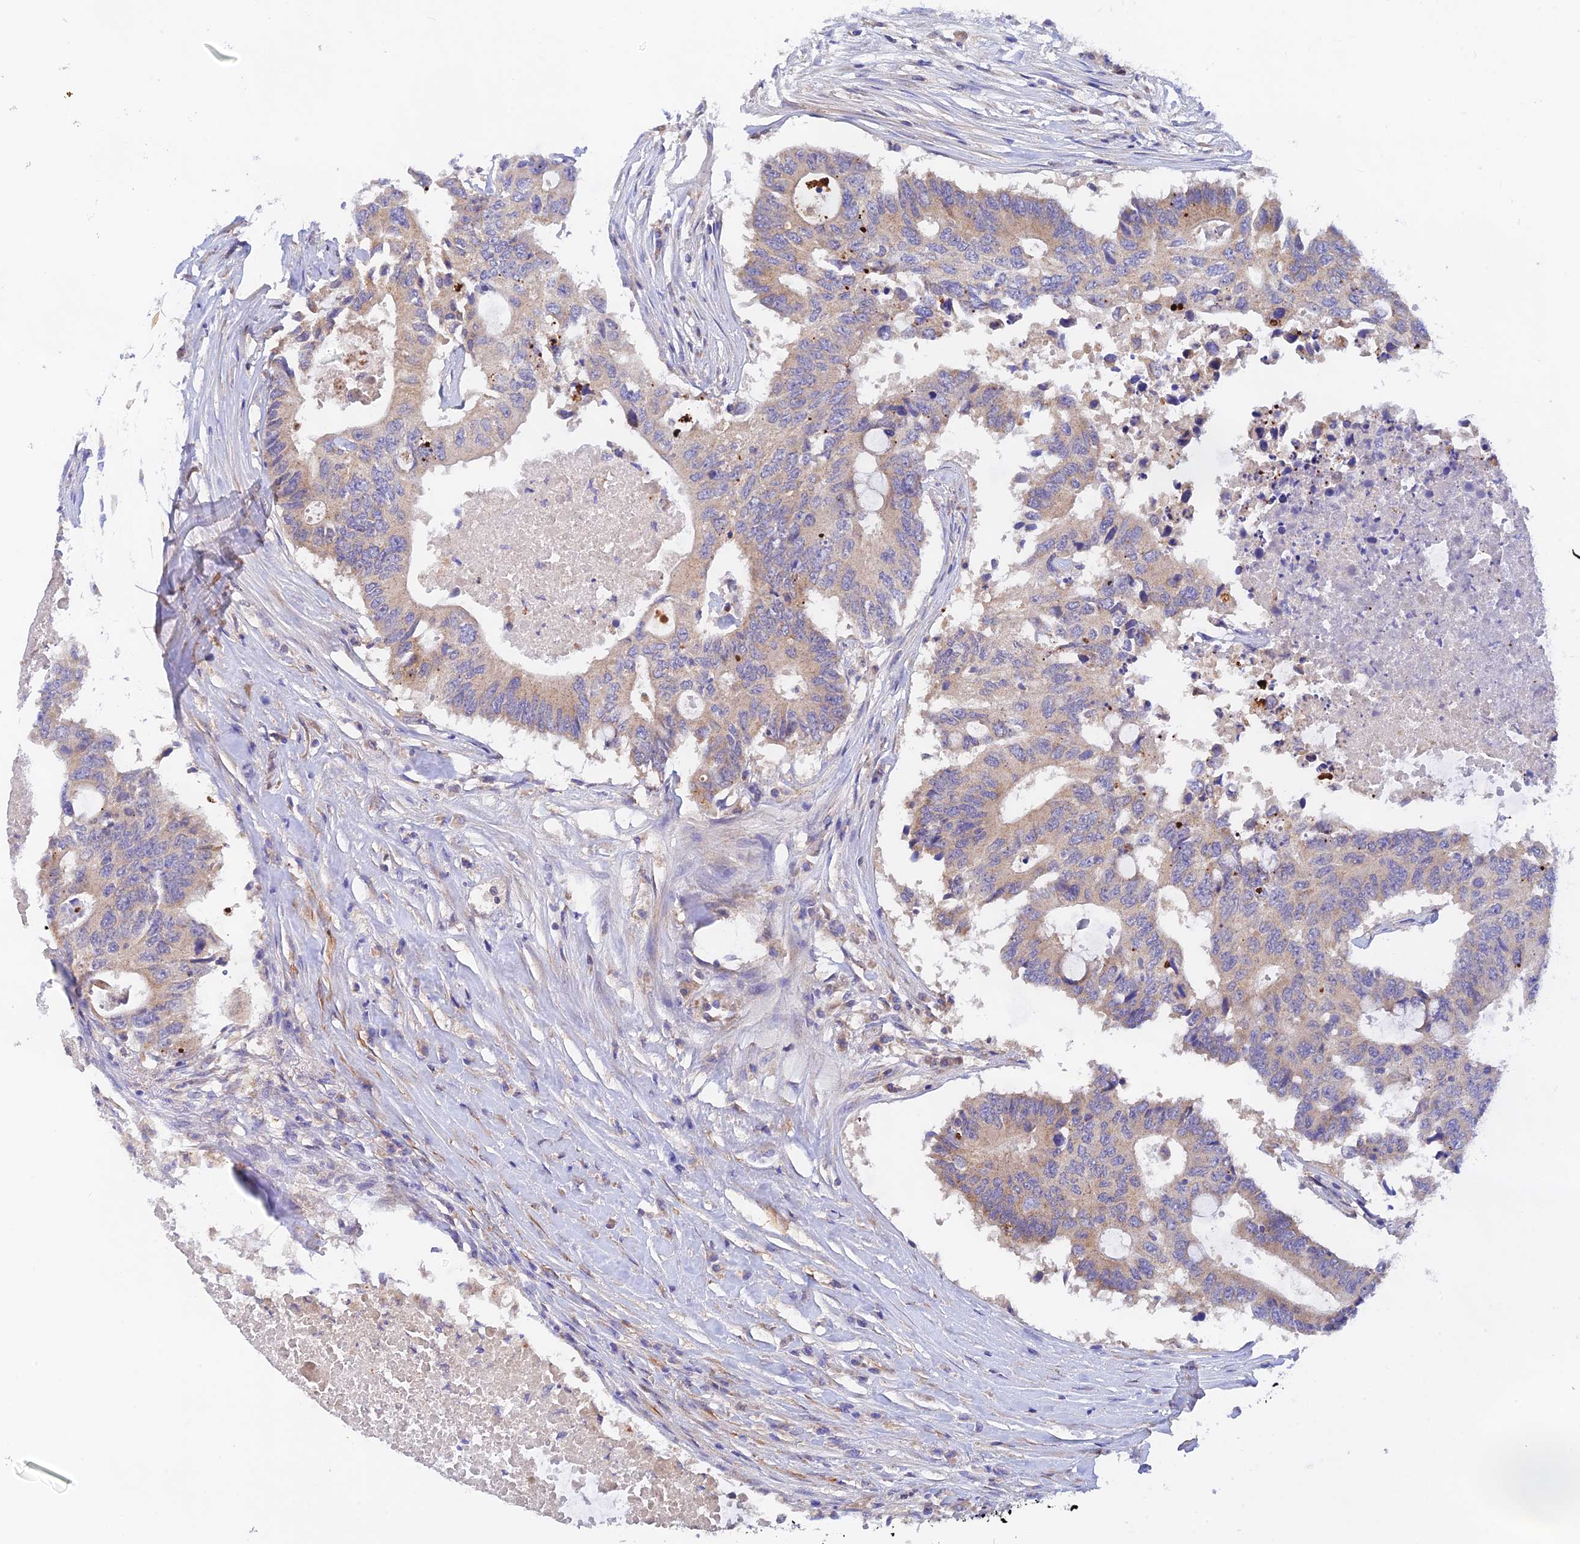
{"staining": {"intensity": "weak", "quantity": "25%-75%", "location": "cytoplasmic/membranous"}, "tissue": "colorectal cancer", "cell_type": "Tumor cells", "image_type": "cancer", "snomed": [{"axis": "morphology", "description": "Adenocarcinoma, NOS"}, {"axis": "topography", "description": "Colon"}], "caption": "Weak cytoplasmic/membranous expression is seen in approximately 25%-75% of tumor cells in colorectal cancer.", "gene": "RANBP6", "patient": {"sex": "male", "age": 71}}